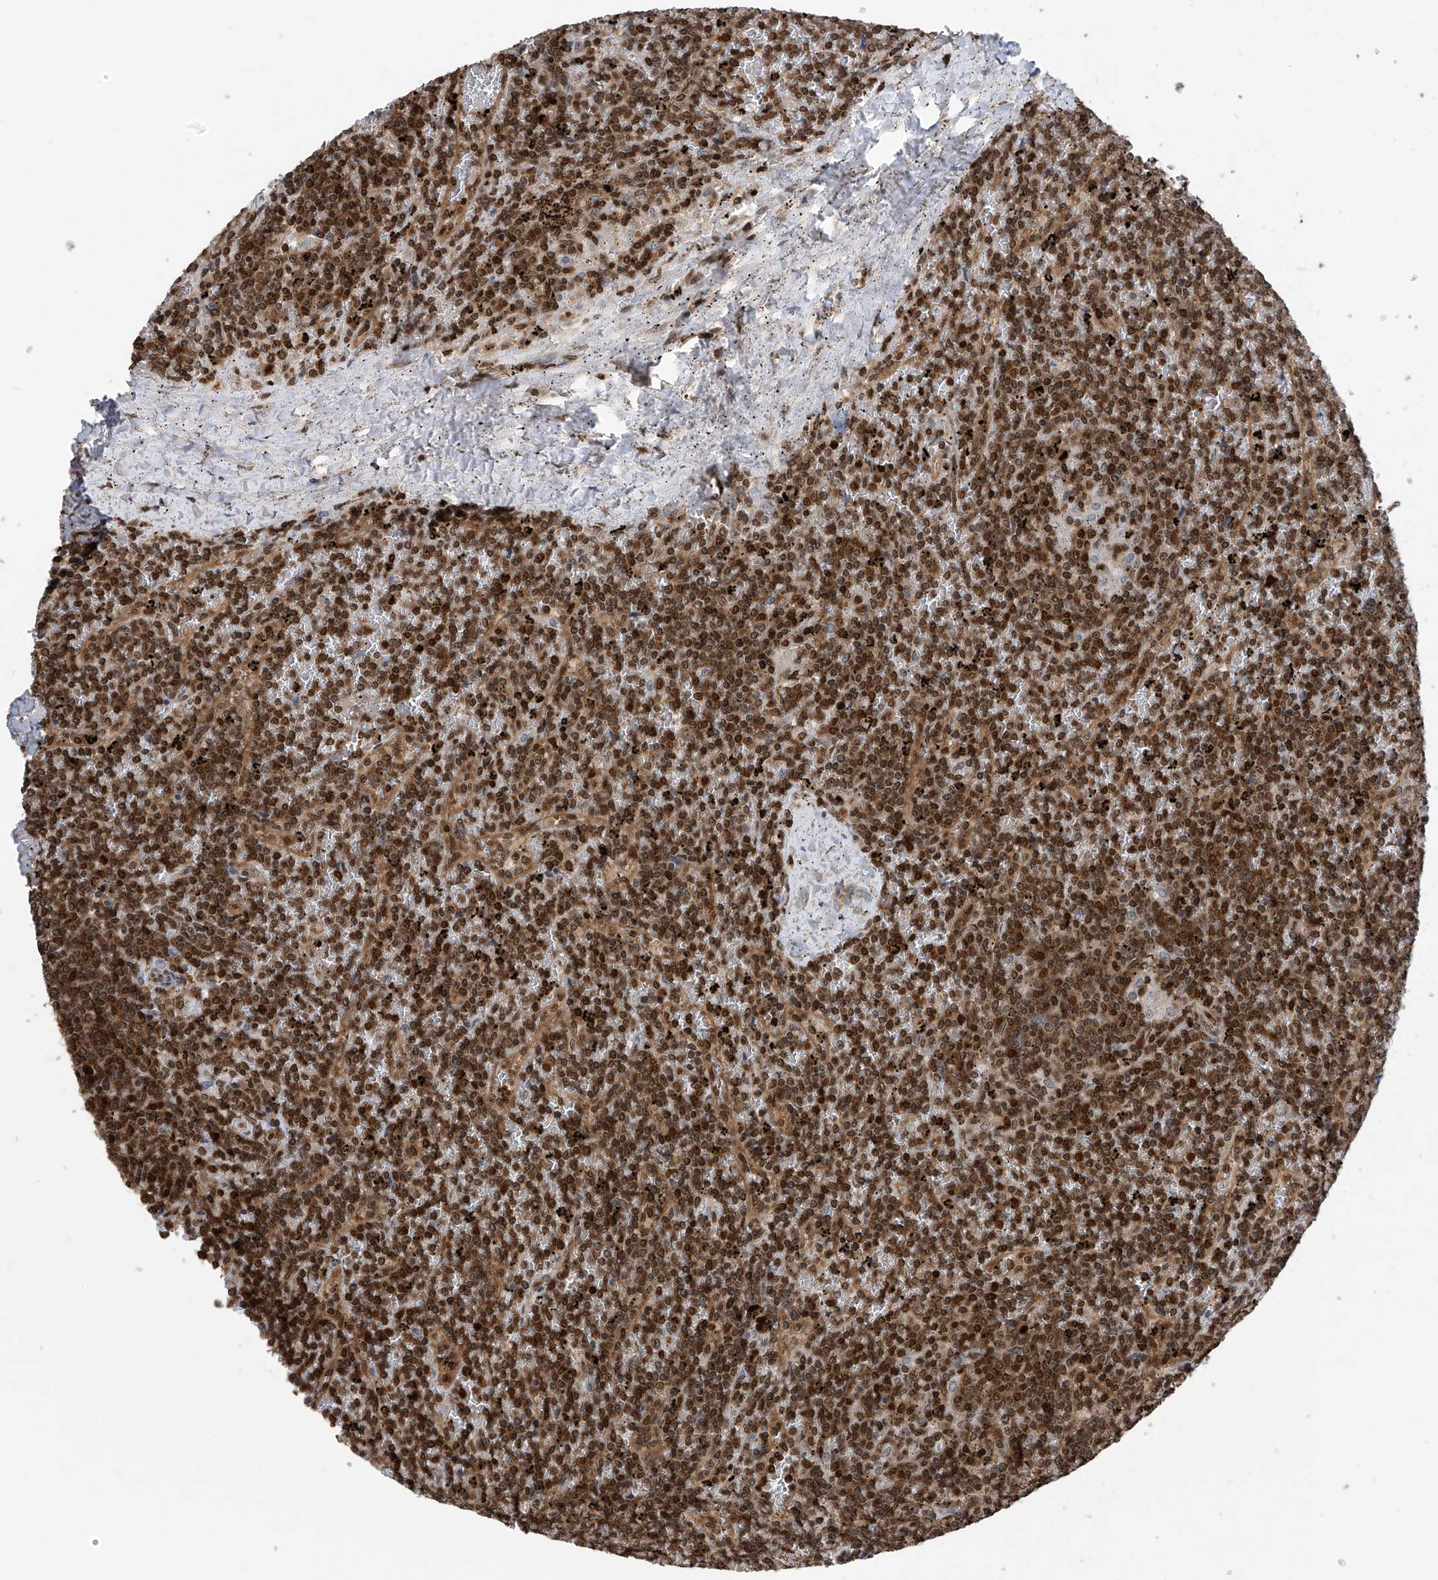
{"staining": {"intensity": "strong", "quantity": ">75%", "location": "nuclear"}, "tissue": "lymphoma", "cell_type": "Tumor cells", "image_type": "cancer", "snomed": [{"axis": "morphology", "description": "Malignant lymphoma, non-Hodgkin's type, Low grade"}, {"axis": "topography", "description": "Spleen"}], "caption": "Protein staining shows strong nuclear positivity in about >75% of tumor cells in lymphoma.", "gene": "DNAJC9", "patient": {"sex": "female", "age": 19}}